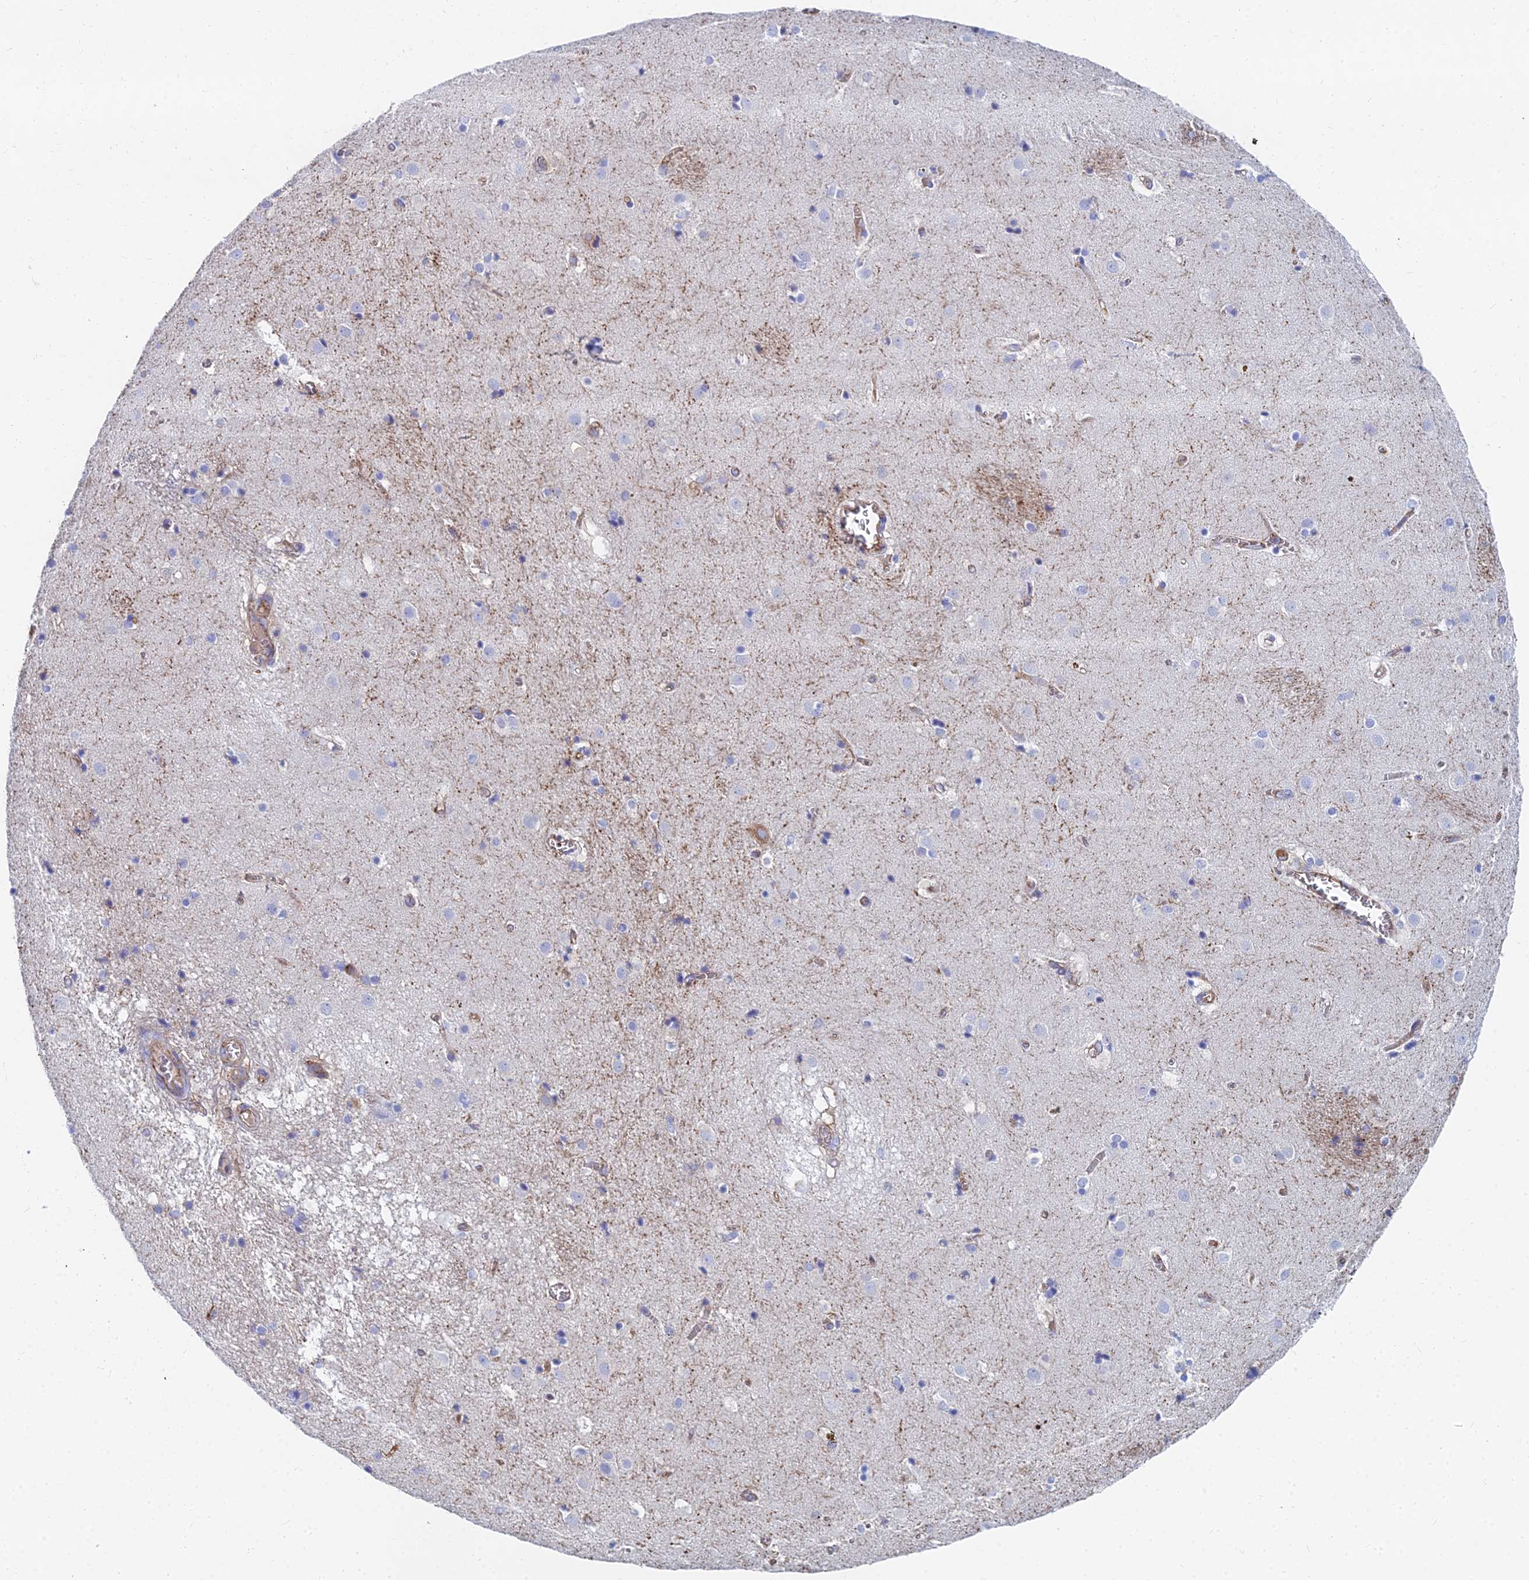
{"staining": {"intensity": "negative", "quantity": "none", "location": "none"}, "tissue": "caudate", "cell_type": "Glial cells", "image_type": "normal", "snomed": [{"axis": "morphology", "description": "Normal tissue, NOS"}, {"axis": "topography", "description": "Lateral ventricle wall"}], "caption": "DAB immunohistochemical staining of normal caudate exhibits no significant expression in glial cells.", "gene": "FFAR3", "patient": {"sex": "male", "age": 70}}